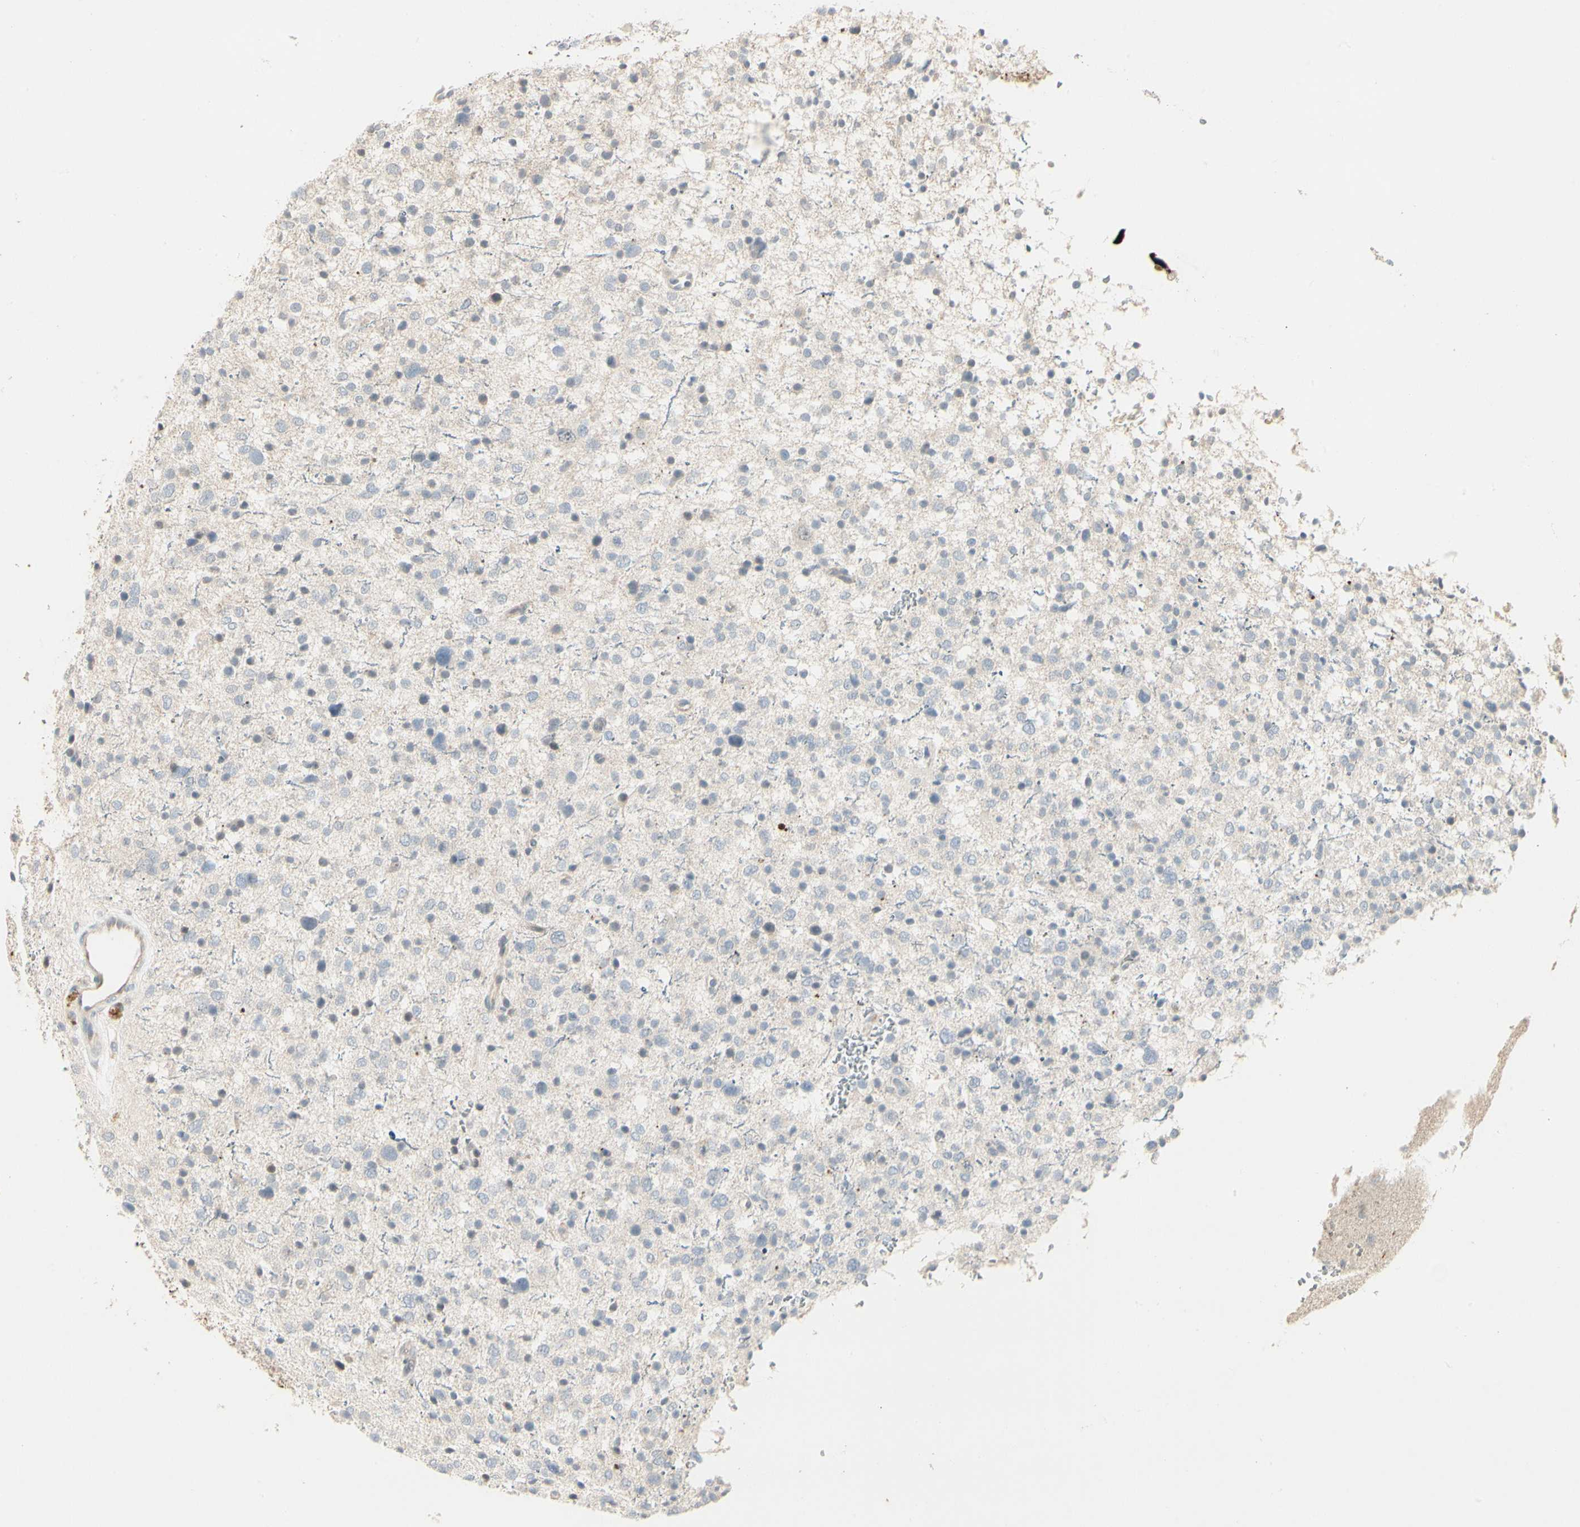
{"staining": {"intensity": "negative", "quantity": "none", "location": "none"}, "tissue": "glioma", "cell_type": "Tumor cells", "image_type": "cancer", "snomed": [{"axis": "morphology", "description": "Glioma, malignant, Low grade"}, {"axis": "topography", "description": "Brain"}], "caption": "Tumor cells show no significant positivity in glioma.", "gene": "SKIL", "patient": {"sex": "female", "age": 37}}